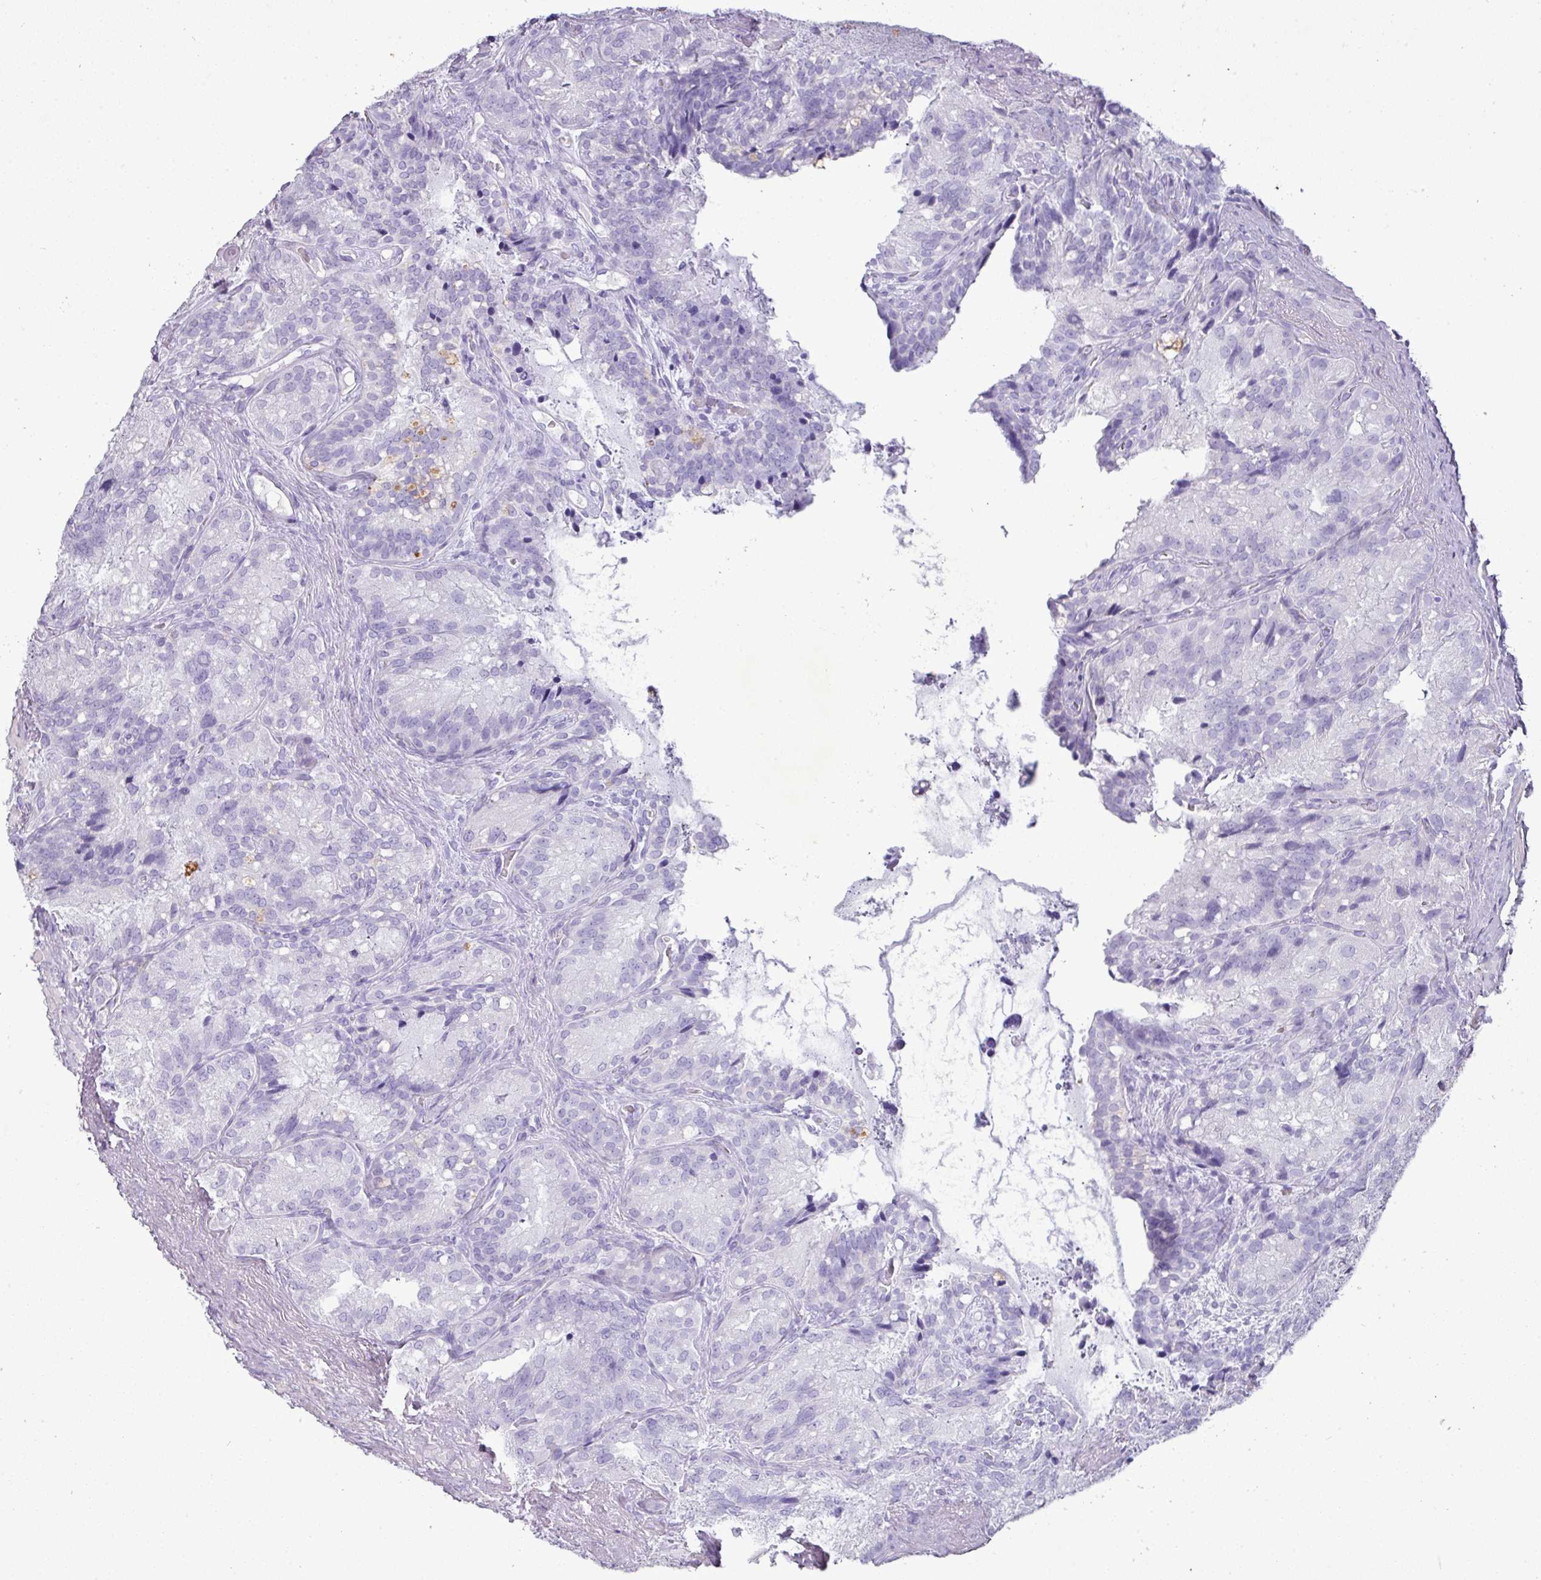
{"staining": {"intensity": "negative", "quantity": "none", "location": "none"}, "tissue": "seminal vesicle", "cell_type": "Glandular cells", "image_type": "normal", "snomed": [{"axis": "morphology", "description": "Normal tissue, NOS"}, {"axis": "topography", "description": "Seminal veicle"}], "caption": "High magnification brightfield microscopy of unremarkable seminal vesicle stained with DAB (3,3'-diaminobenzidine) (brown) and counterstained with hematoxylin (blue): glandular cells show no significant staining.", "gene": "GSTA1", "patient": {"sex": "male", "age": 69}}